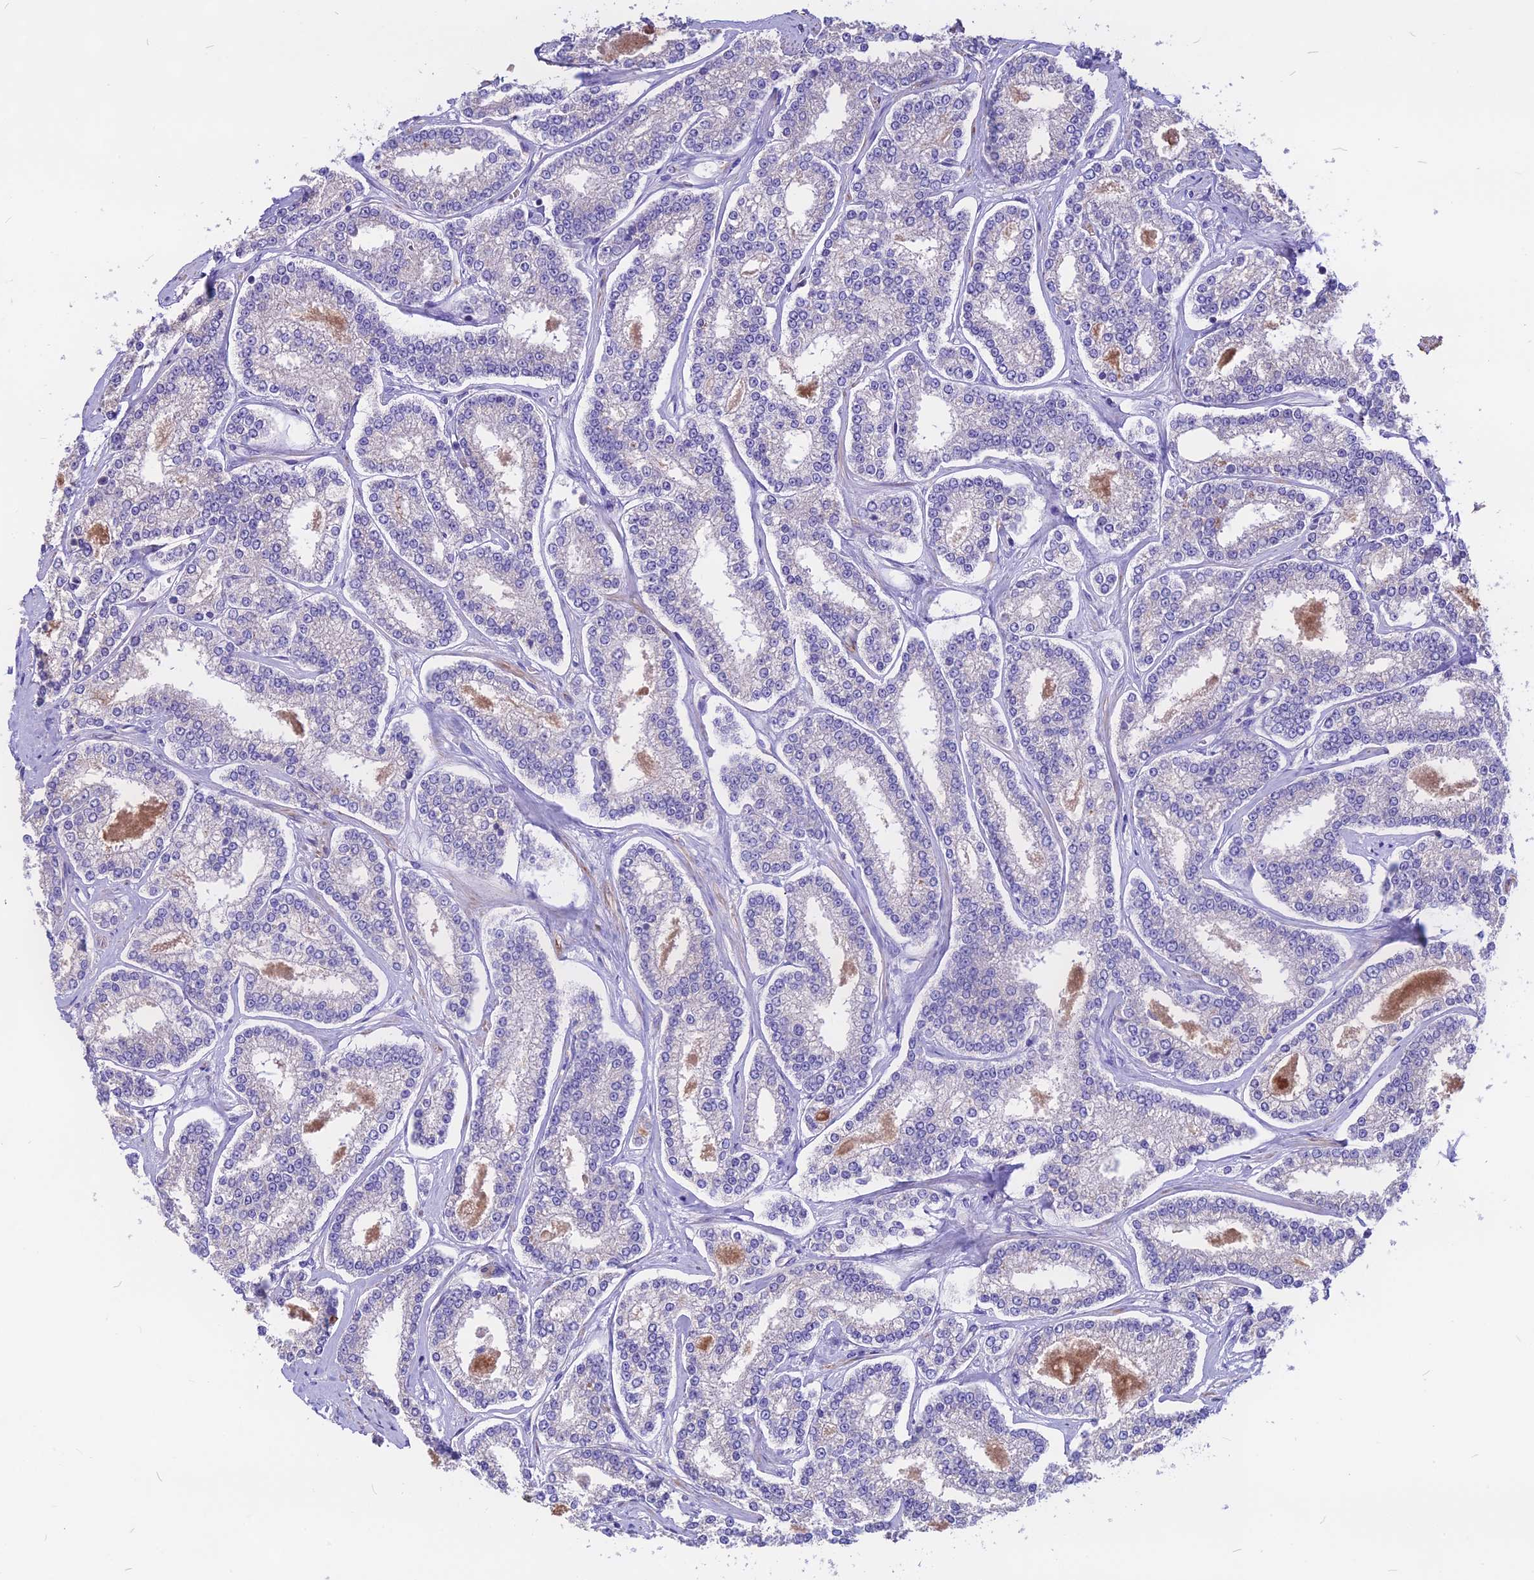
{"staining": {"intensity": "negative", "quantity": "none", "location": "none"}, "tissue": "prostate cancer", "cell_type": "Tumor cells", "image_type": "cancer", "snomed": [{"axis": "morphology", "description": "Normal tissue, NOS"}, {"axis": "morphology", "description": "Adenocarcinoma, High grade"}, {"axis": "topography", "description": "Prostate"}], "caption": "An image of adenocarcinoma (high-grade) (prostate) stained for a protein exhibits no brown staining in tumor cells.", "gene": "ANO3", "patient": {"sex": "male", "age": 83}}